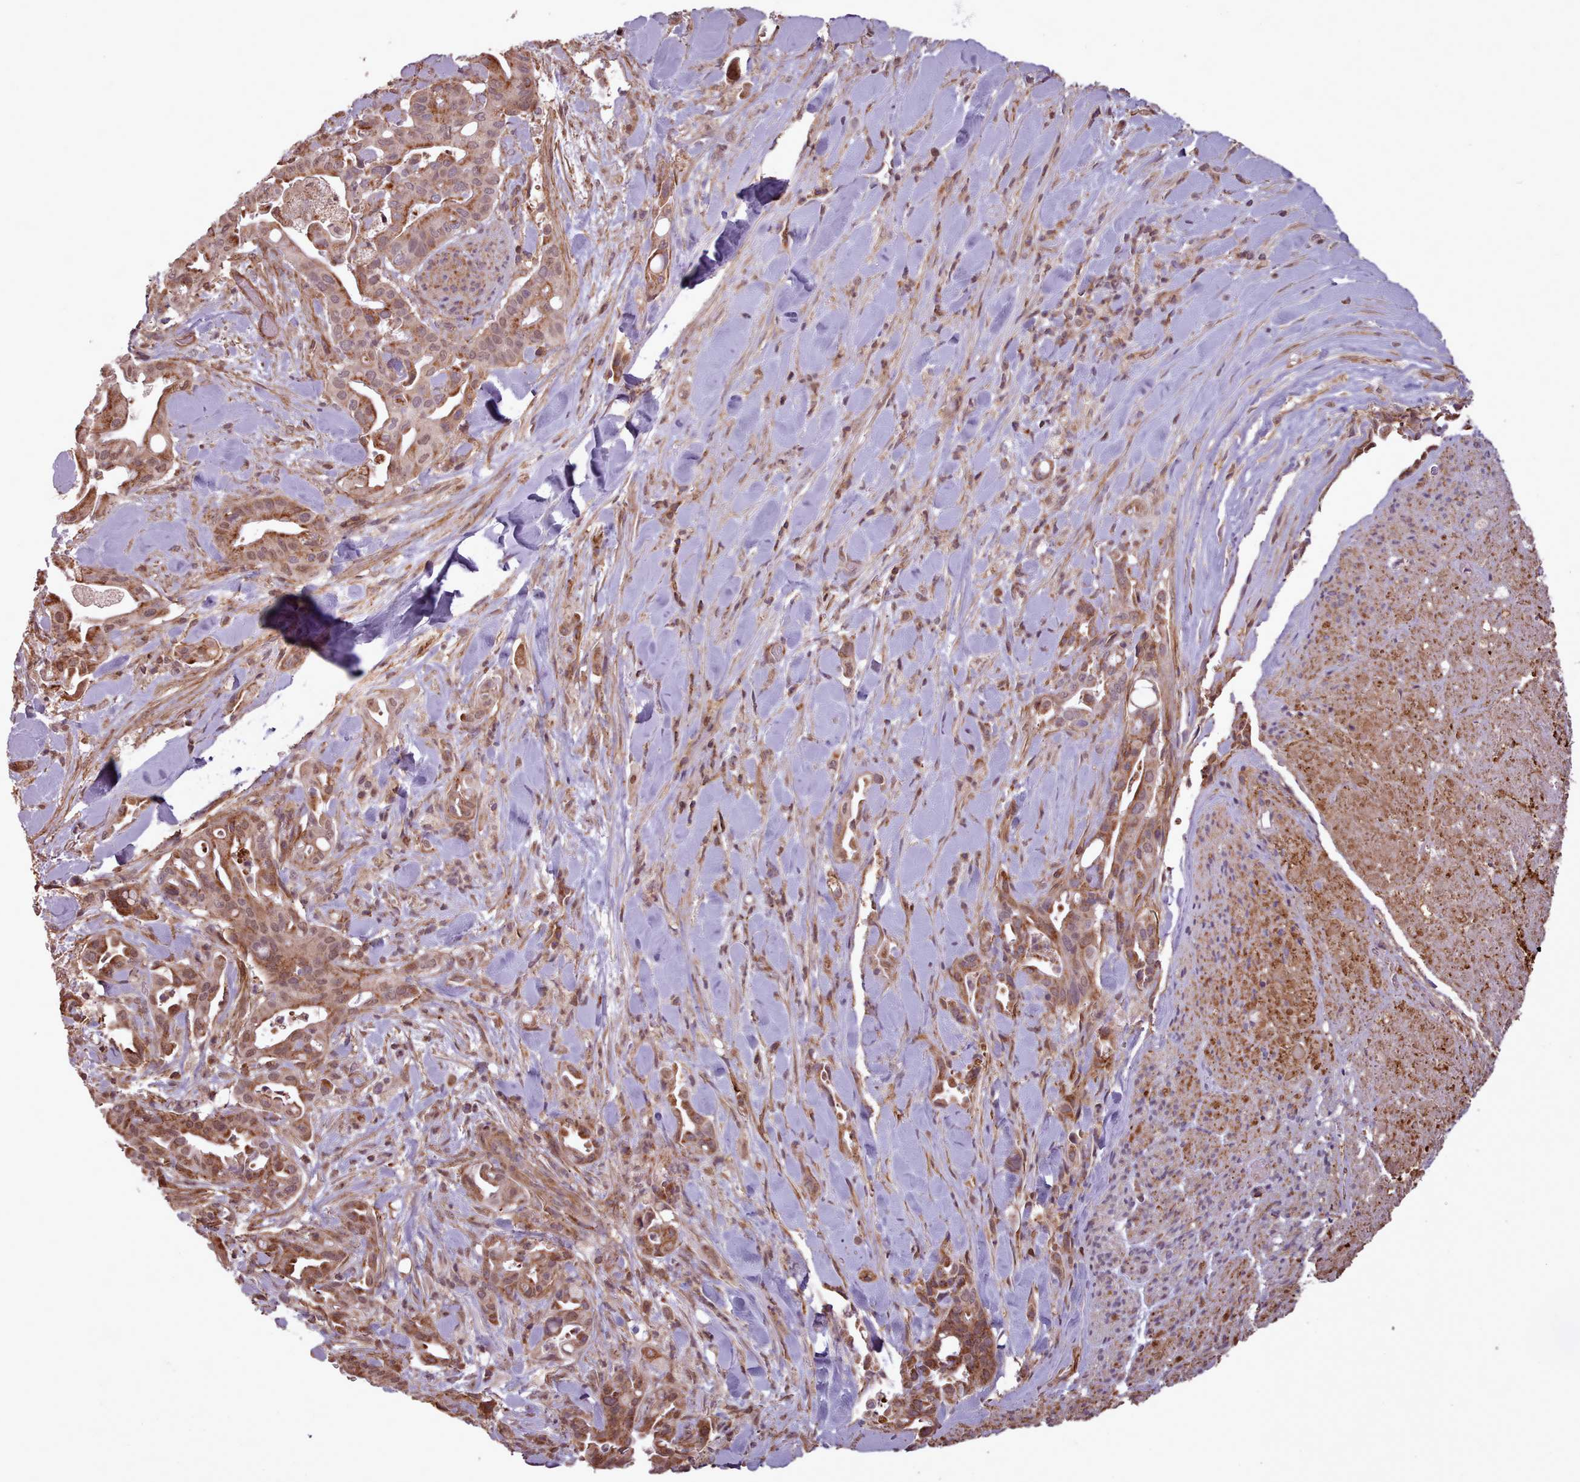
{"staining": {"intensity": "moderate", "quantity": "25%-75%", "location": "cytoplasmic/membranous"}, "tissue": "liver cancer", "cell_type": "Tumor cells", "image_type": "cancer", "snomed": [{"axis": "morphology", "description": "Cholangiocarcinoma"}, {"axis": "topography", "description": "Liver"}], "caption": "Brown immunohistochemical staining in human liver cancer (cholangiocarcinoma) reveals moderate cytoplasmic/membranous expression in about 25%-75% of tumor cells. The staining is performed using DAB brown chromogen to label protein expression. The nuclei are counter-stained blue using hematoxylin.", "gene": "ZMYM4", "patient": {"sex": "female", "age": 68}}